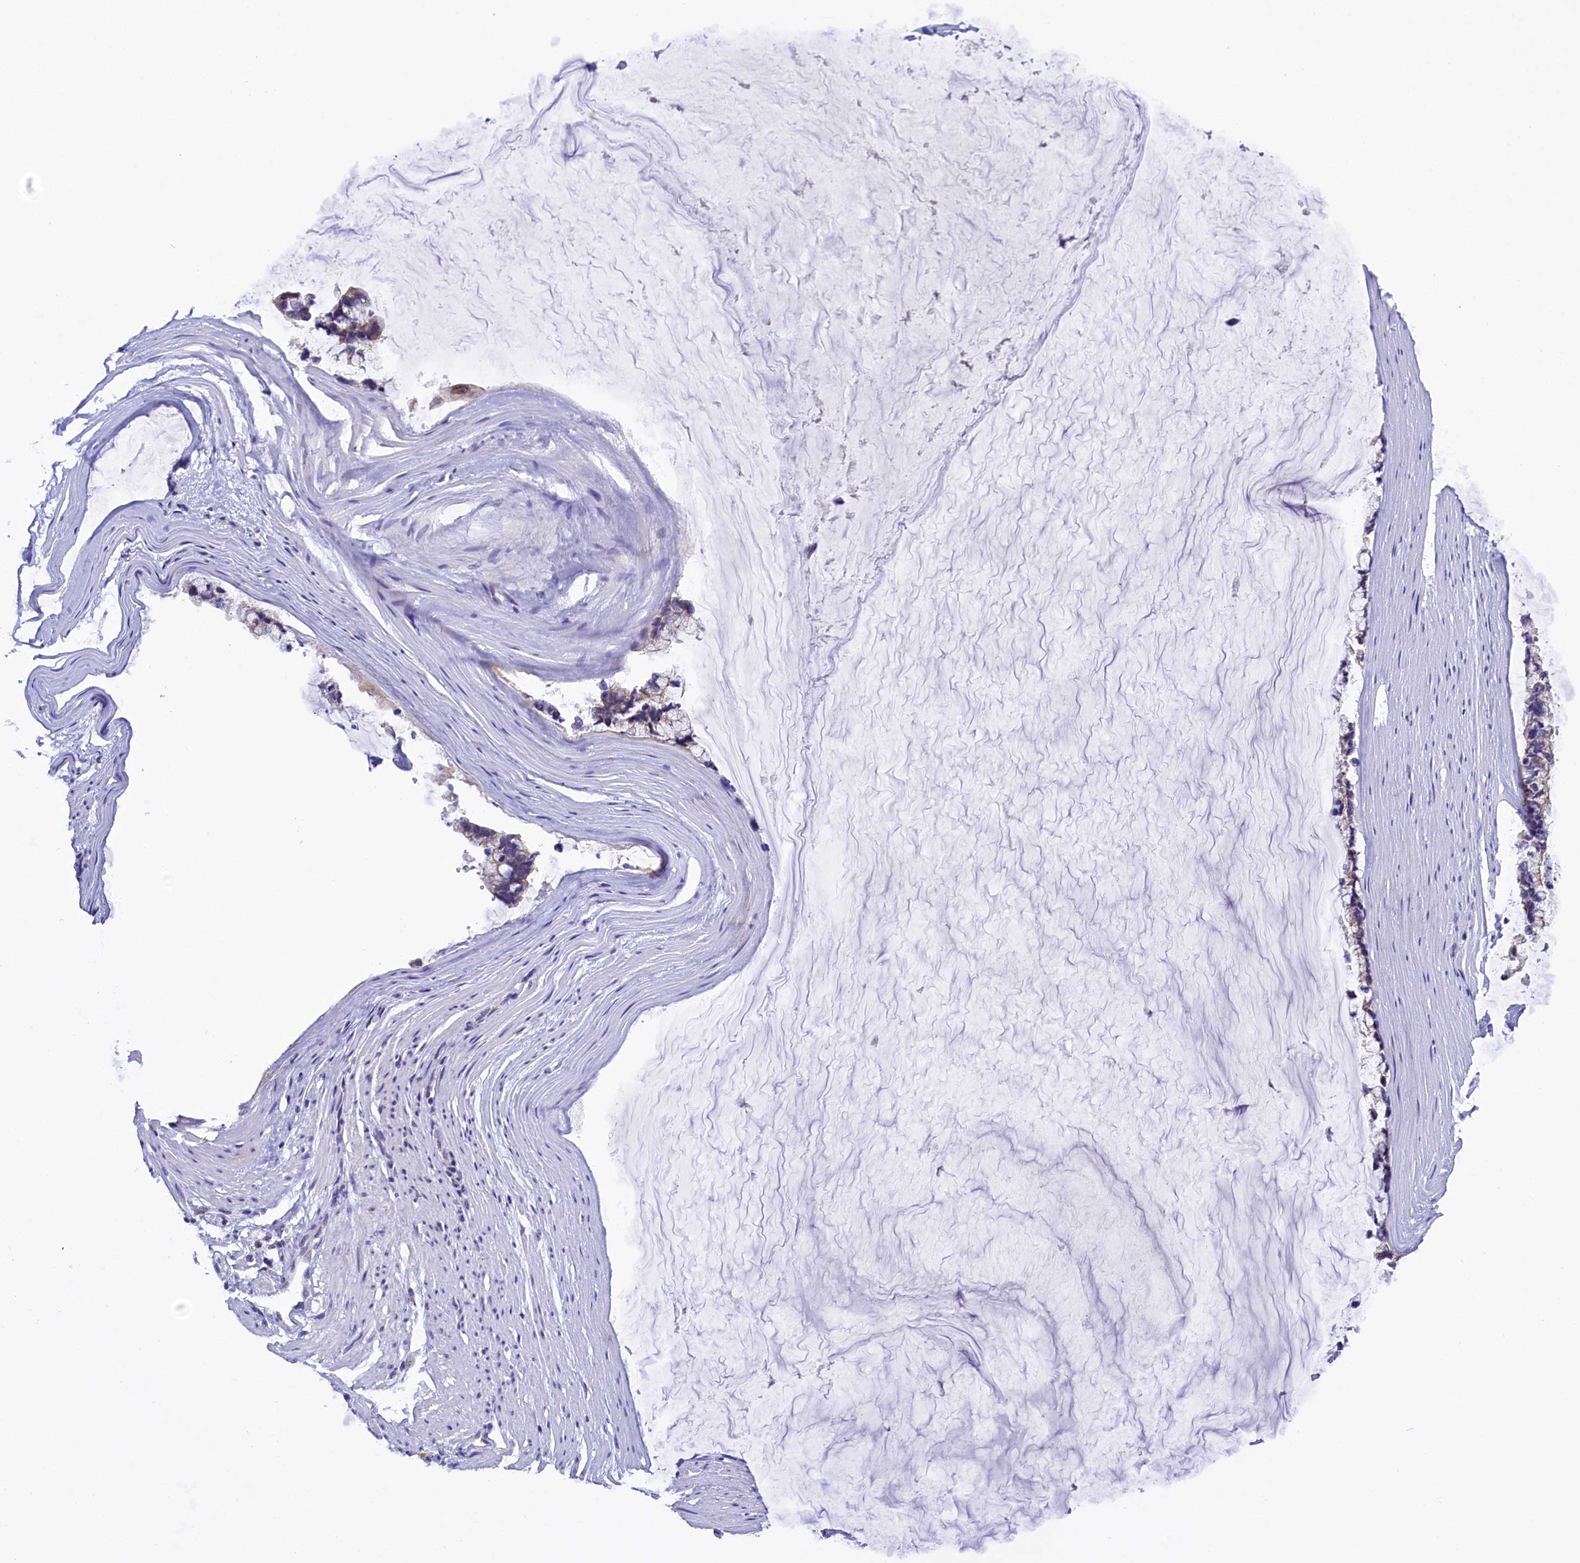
{"staining": {"intensity": "negative", "quantity": "none", "location": "none"}, "tissue": "ovarian cancer", "cell_type": "Tumor cells", "image_type": "cancer", "snomed": [{"axis": "morphology", "description": "Cystadenocarcinoma, mucinous, NOS"}, {"axis": "topography", "description": "Ovary"}], "caption": "The immunohistochemistry (IHC) micrograph has no significant positivity in tumor cells of mucinous cystadenocarcinoma (ovarian) tissue.", "gene": "ENKD1", "patient": {"sex": "female", "age": 39}}